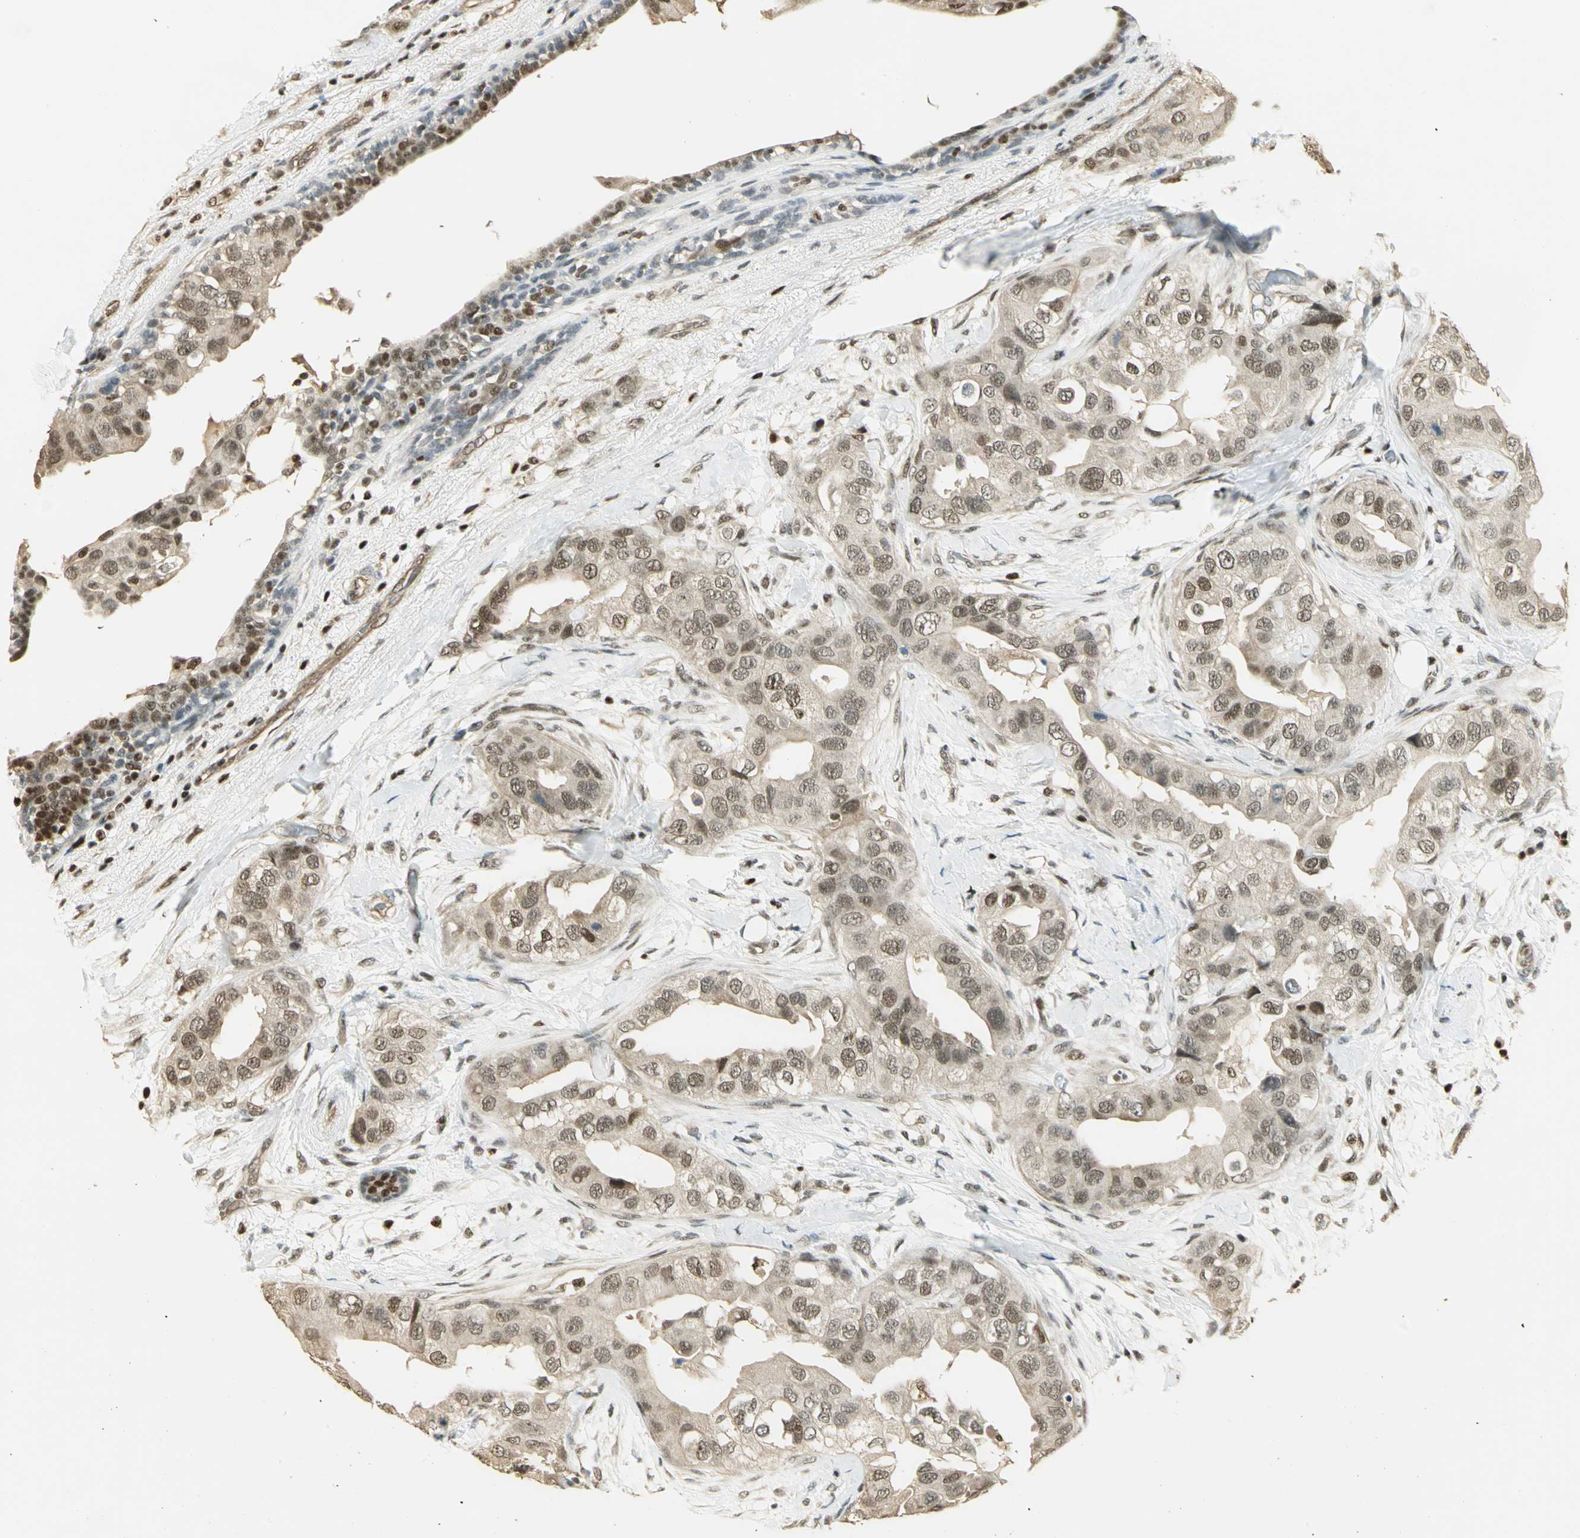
{"staining": {"intensity": "moderate", "quantity": ">75%", "location": "nuclear"}, "tissue": "breast cancer", "cell_type": "Tumor cells", "image_type": "cancer", "snomed": [{"axis": "morphology", "description": "Duct carcinoma"}, {"axis": "topography", "description": "Breast"}], "caption": "Immunohistochemistry (IHC) staining of breast intraductal carcinoma, which shows medium levels of moderate nuclear expression in about >75% of tumor cells indicating moderate nuclear protein expression. The staining was performed using DAB (3,3'-diaminobenzidine) (brown) for protein detection and nuclei were counterstained in hematoxylin (blue).", "gene": "ELF1", "patient": {"sex": "female", "age": 40}}